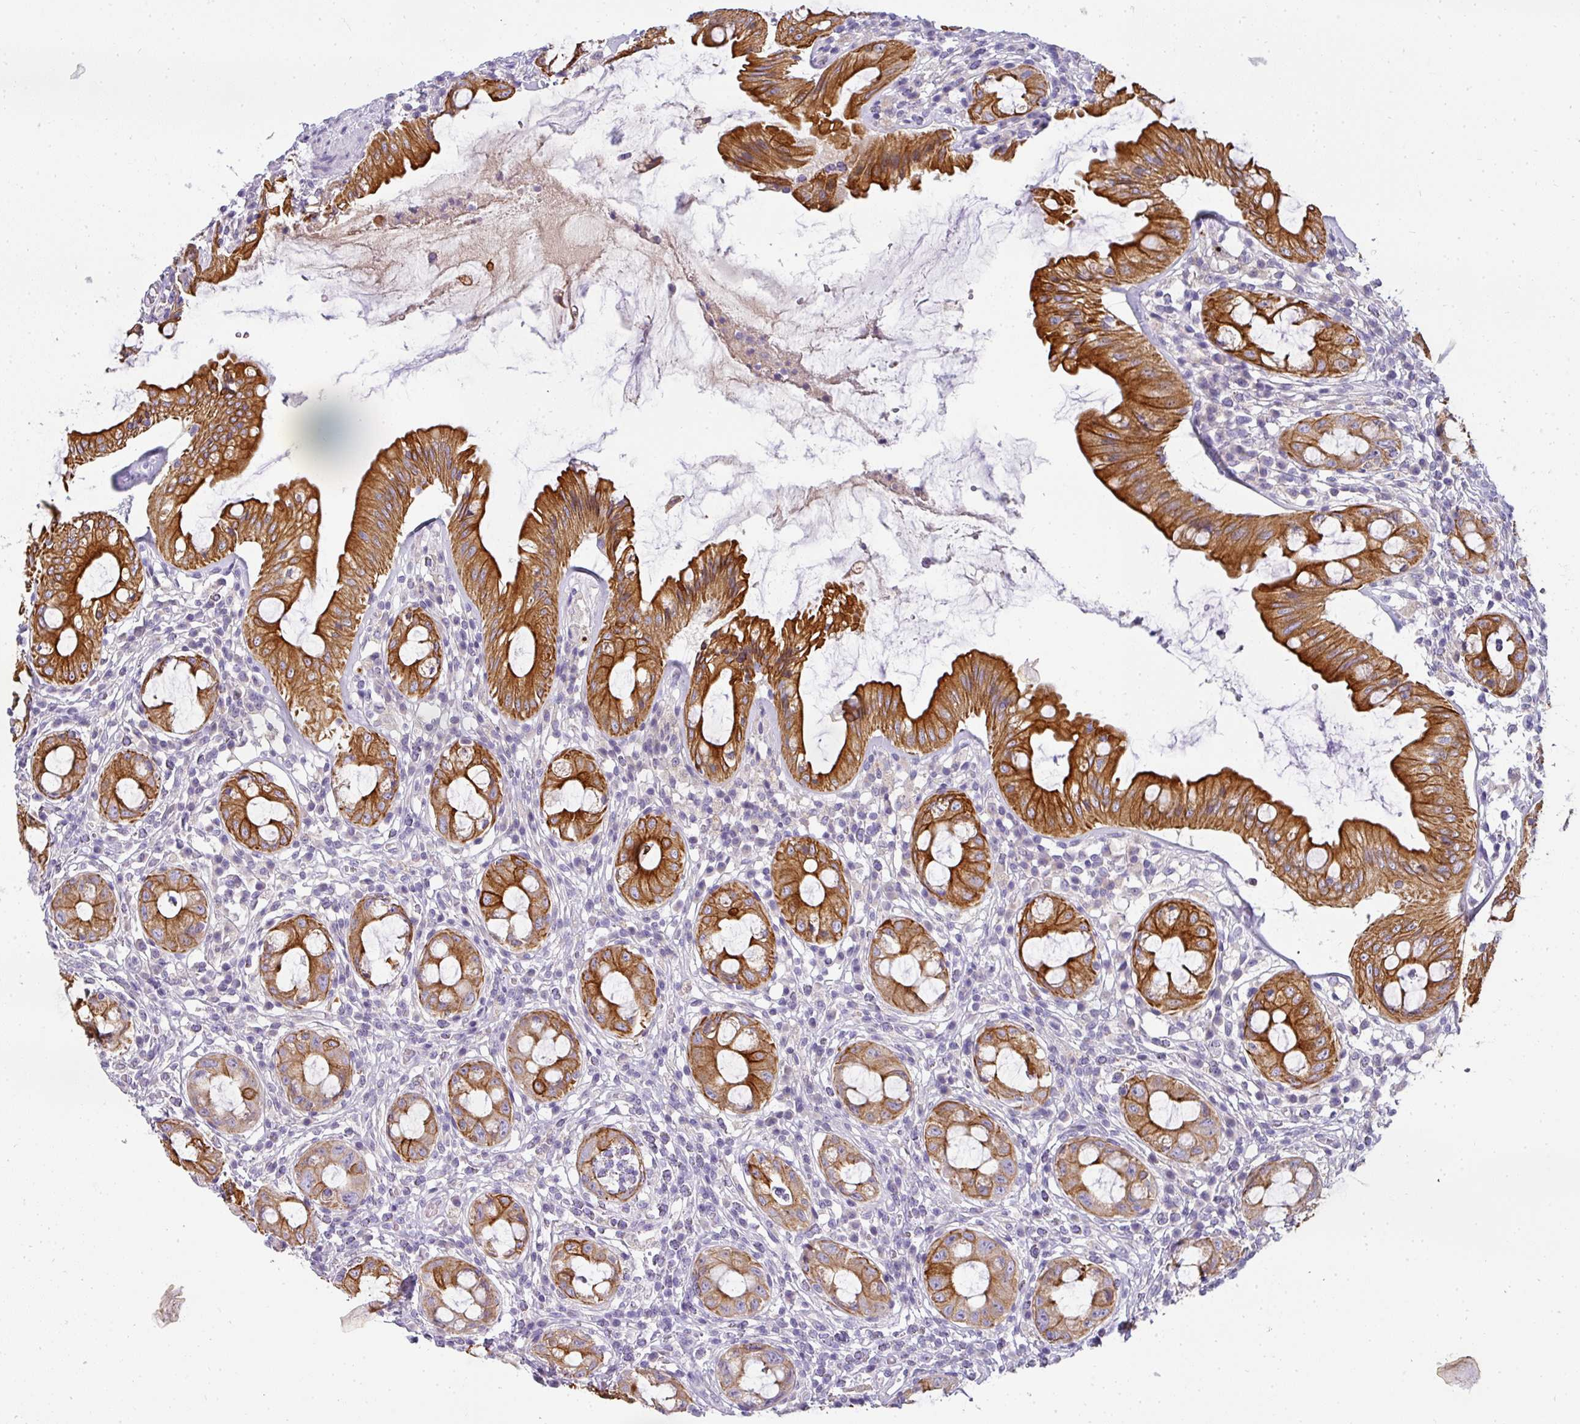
{"staining": {"intensity": "strong", "quantity": ">75%", "location": "cytoplasmic/membranous"}, "tissue": "rectum", "cell_type": "Glandular cells", "image_type": "normal", "snomed": [{"axis": "morphology", "description": "Normal tissue, NOS"}, {"axis": "topography", "description": "Rectum"}], "caption": "Immunohistochemistry (IHC) staining of unremarkable rectum, which exhibits high levels of strong cytoplasmic/membranous expression in approximately >75% of glandular cells indicating strong cytoplasmic/membranous protein staining. The staining was performed using DAB (3,3'-diaminobenzidine) (brown) for protein detection and nuclei were counterstained in hematoxylin (blue).", "gene": "ASXL3", "patient": {"sex": "female", "age": 57}}